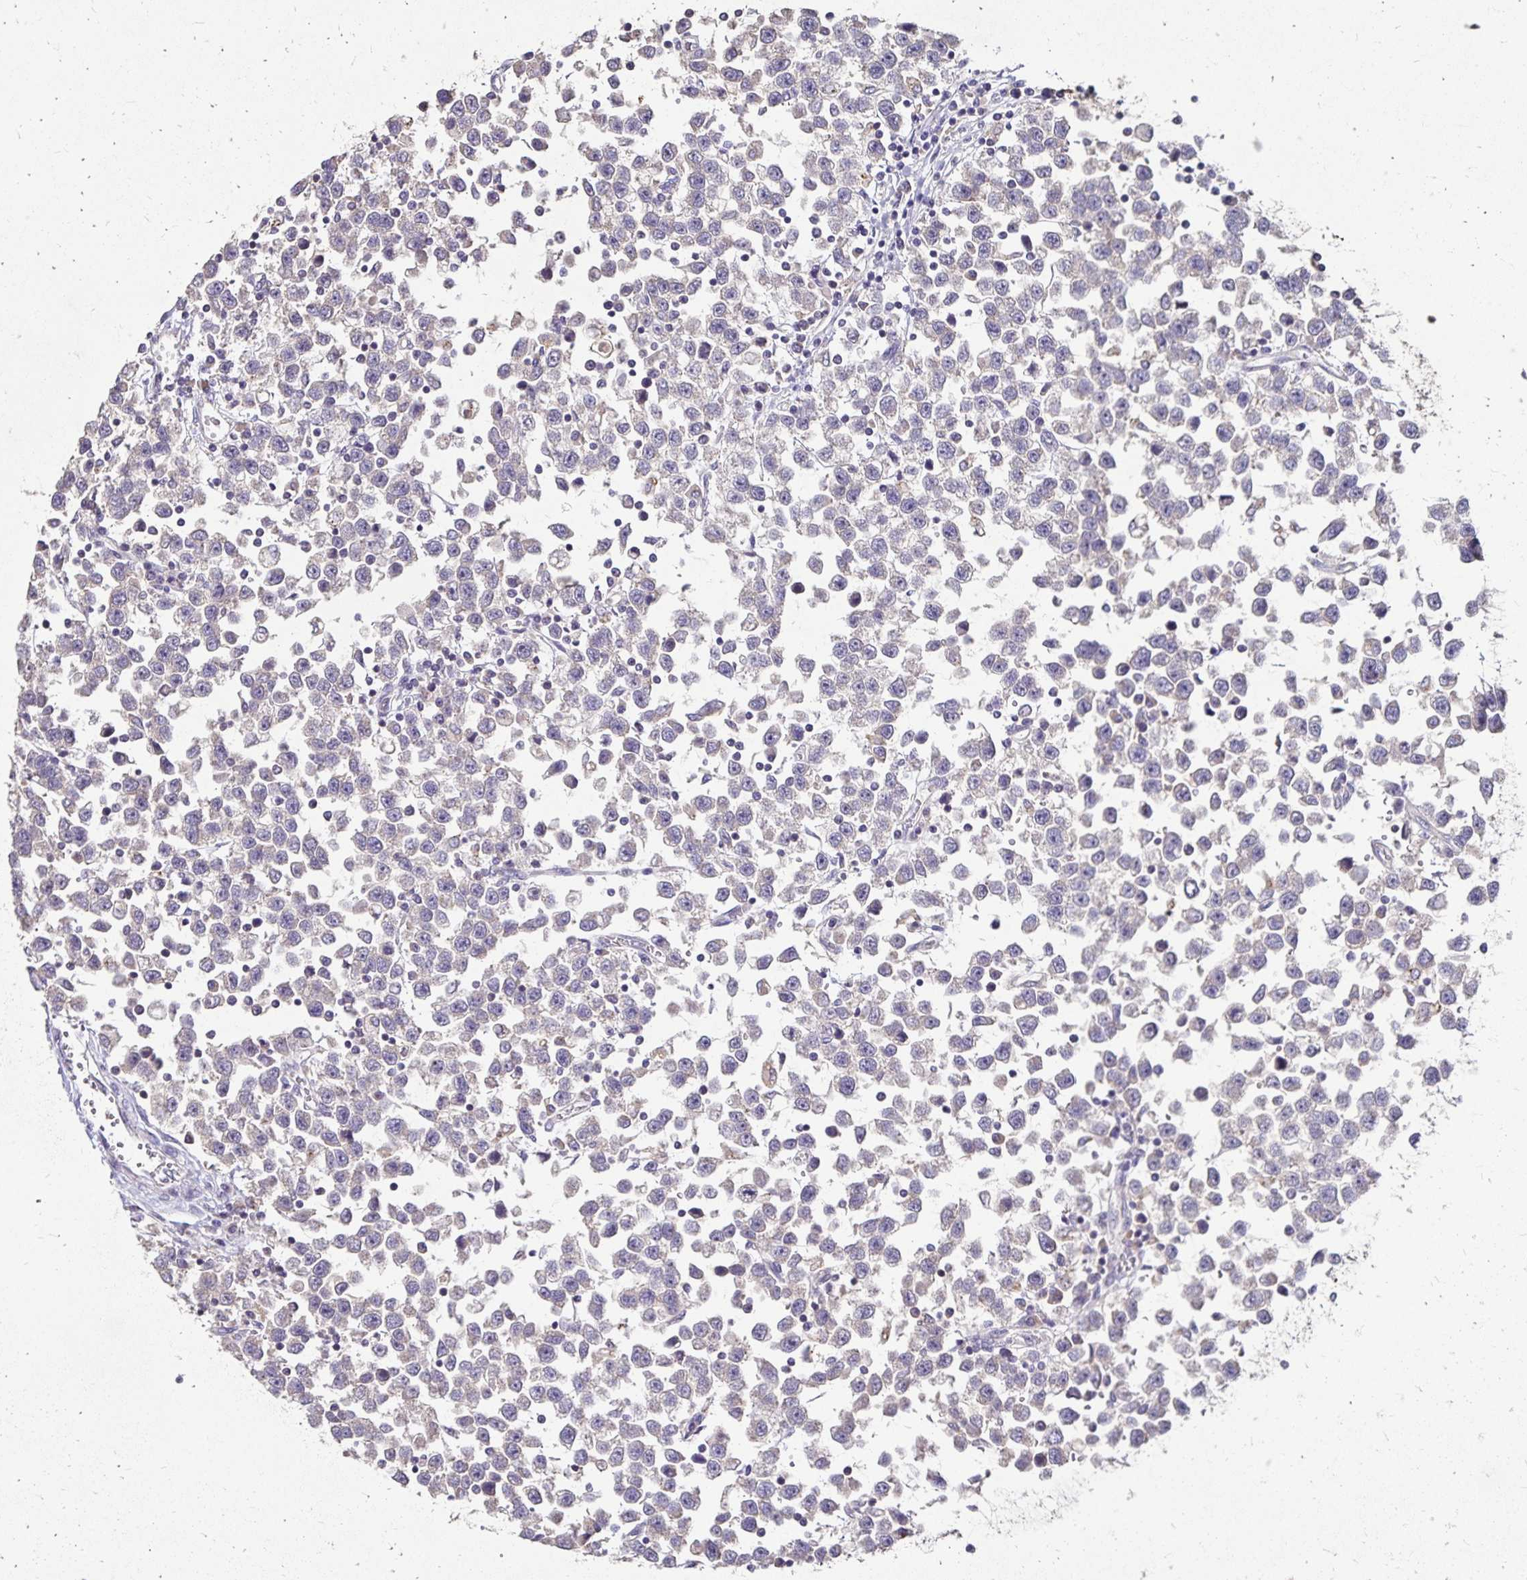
{"staining": {"intensity": "weak", "quantity": "<25%", "location": "cytoplasmic/membranous"}, "tissue": "testis cancer", "cell_type": "Tumor cells", "image_type": "cancer", "snomed": [{"axis": "morphology", "description": "Seminoma, NOS"}, {"axis": "topography", "description": "Testis"}], "caption": "An immunohistochemistry (IHC) photomicrograph of seminoma (testis) is shown. There is no staining in tumor cells of seminoma (testis).", "gene": "EMC10", "patient": {"sex": "male", "age": 34}}